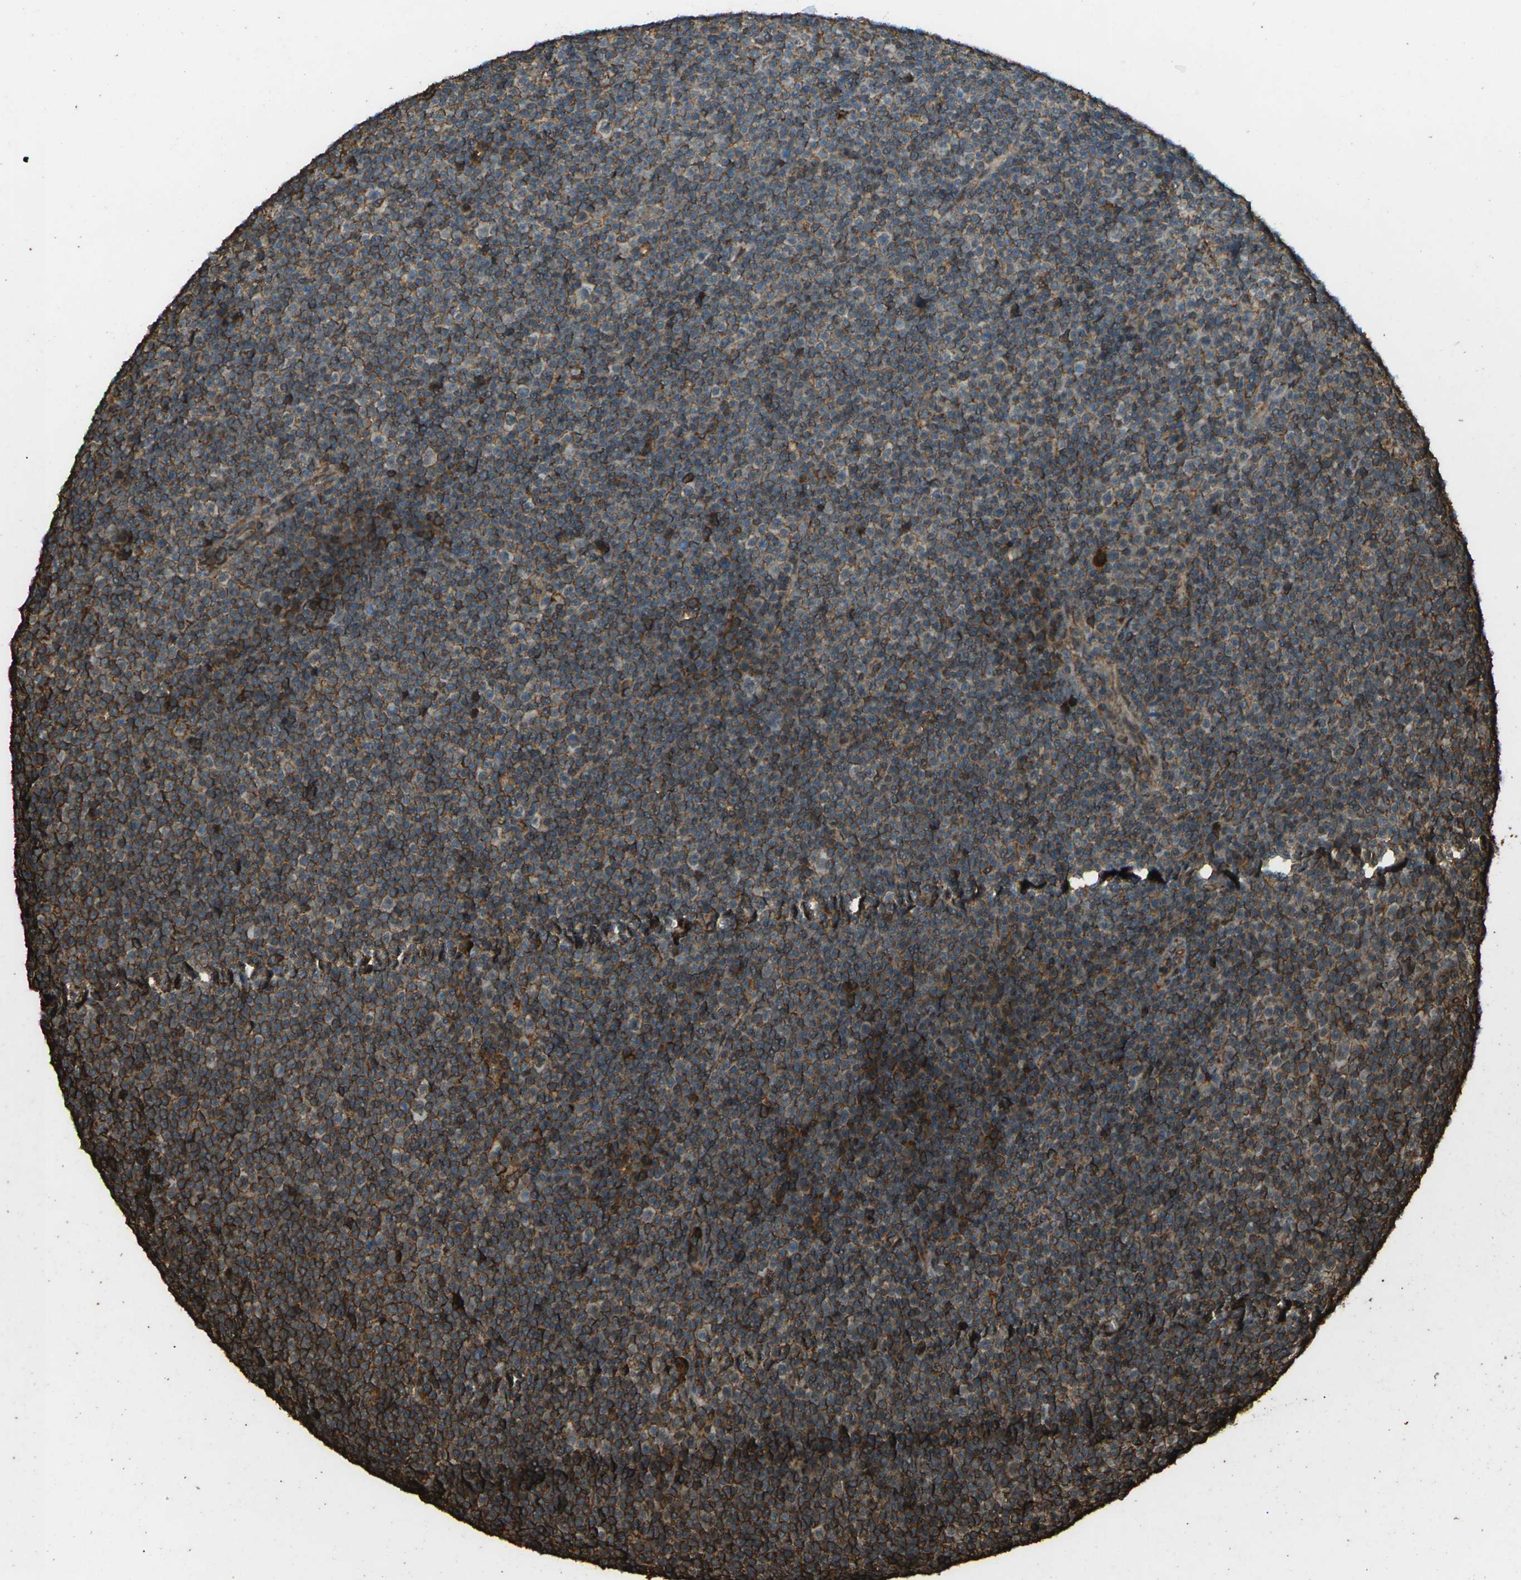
{"staining": {"intensity": "strong", "quantity": ">75%", "location": "cytoplasmic/membranous"}, "tissue": "lymphoma", "cell_type": "Tumor cells", "image_type": "cancer", "snomed": [{"axis": "morphology", "description": "Malignant lymphoma, non-Hodgkin's type, Low grade"}, {"axis": "topography", "description": "Lymph node"}], "caption": "Strong cytoplasmic/membranous positivity is seen in about >75% of tumor cells in lymphoma.", "gene": "CYP1B1", "patient": {"sex": "female", "age": 67}}